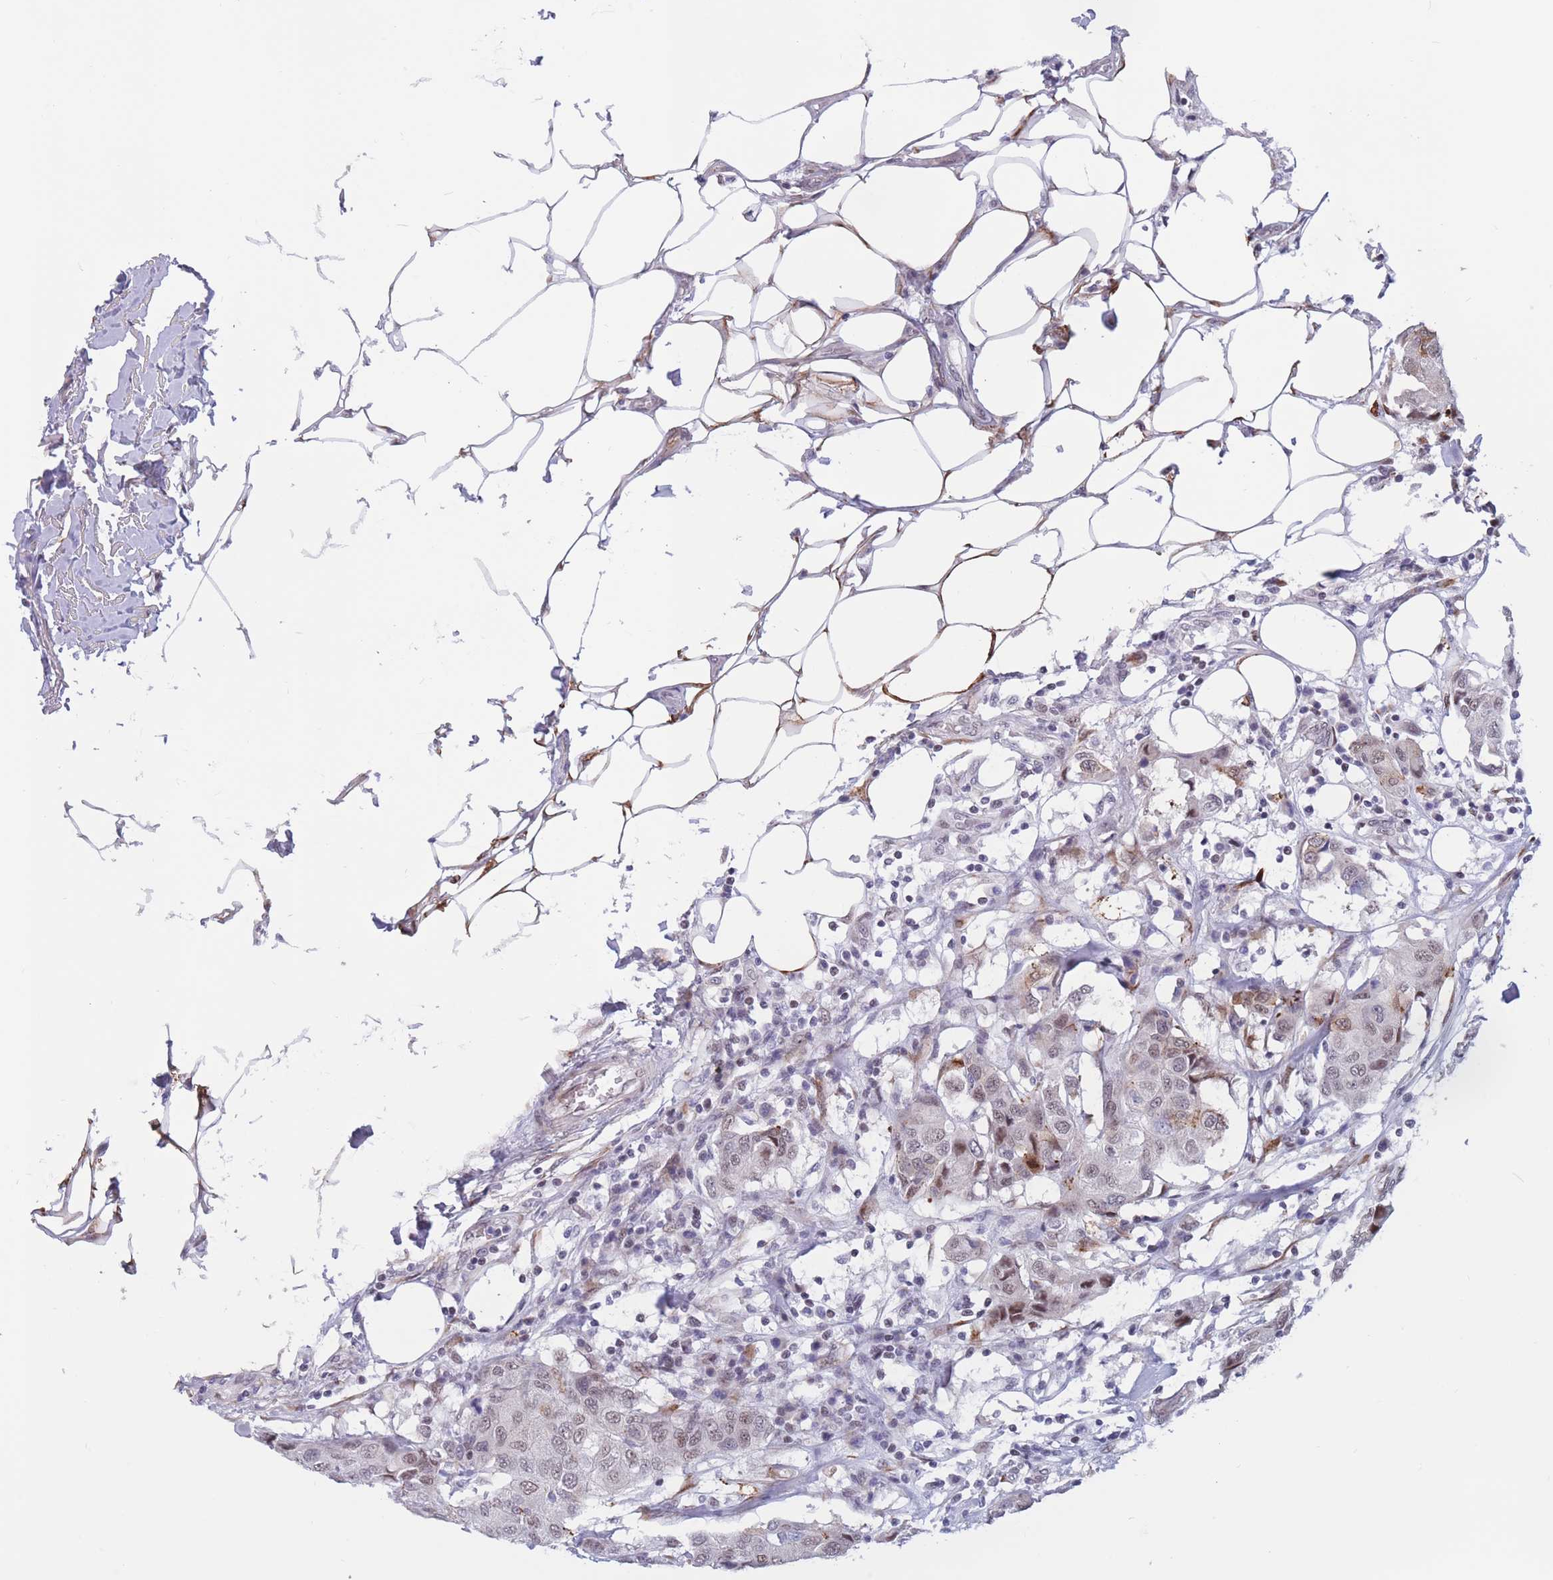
{"staining": {"intensity": "weak", "quantity": "<25%", "location": "cytoplasmic/membranous"}, "tissue": "breast cancer", "cell_type": "Tumor cells", "image_type": "cancer", "snomed": [{"axis": "morphology", "description": "Duct carcinoma"}, {"axis": "topography", "description": "Breast"}], "caption": "Micrograph shows no protein positivity in tumor cells of breast infiltrating ductal carcinoma tissue.", "gene": "BCL9L", "patient": {"sex": "female", "age": 80}}